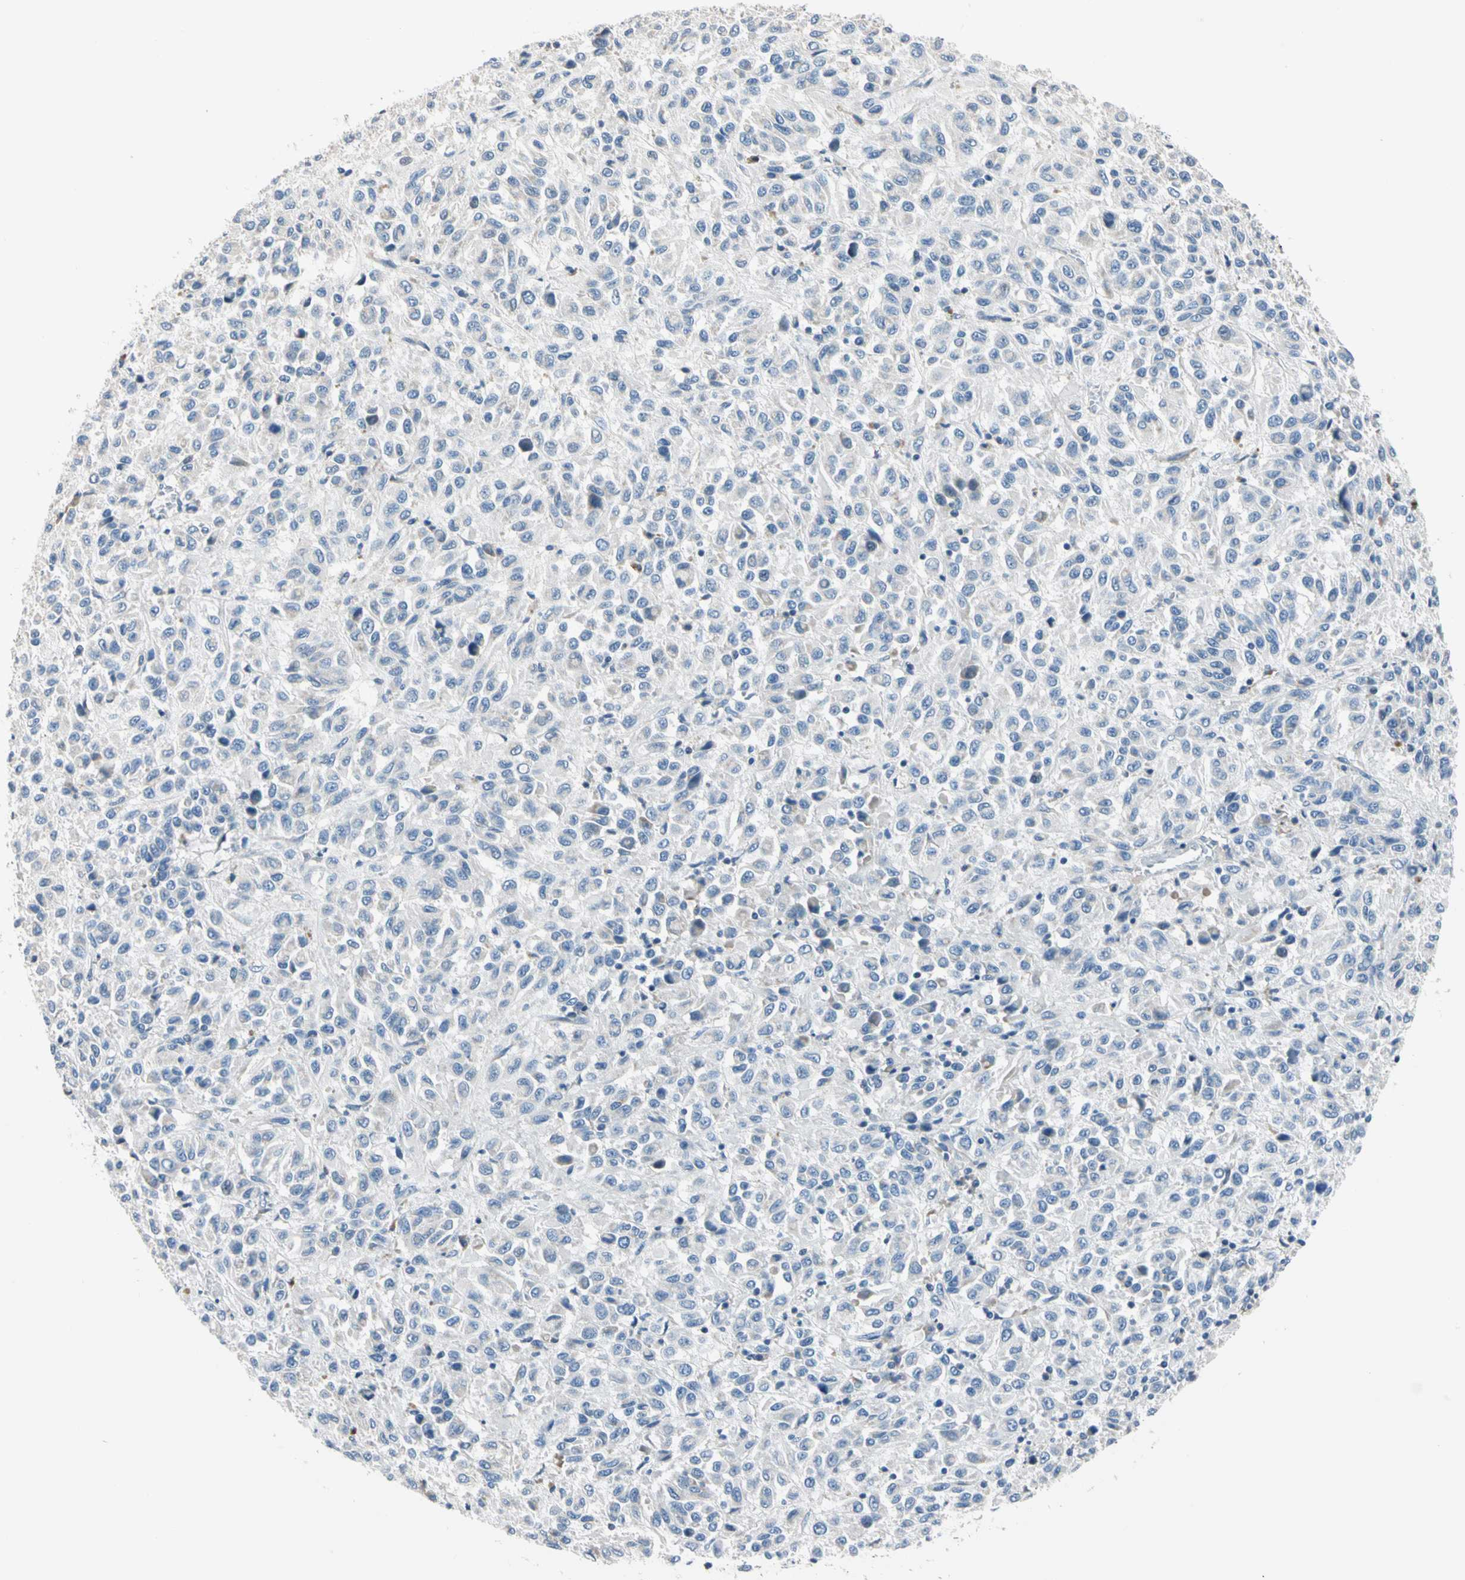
{"staining": {"intensity": "negative", "quantity": "none", "location": "none"}, "tissue": "melanoma", "cell_type": "Tumor cells", "image_type": "cancer", "snomed": [{"axis": "morphology", "description": "Malignant melanoma, Metastatic site"}, {"axis": "topography", "description": "Lung"}], "caption": "IHC of human melanoma reveals no staining in tumor cells. The staining is performed using DAB (3,3'-diaminobenzidine) brown chromogen with nuclei counter-stained in using hematoxylin.", "gene": "GPR153", "patient": {"sex": "male", "age": 64}}